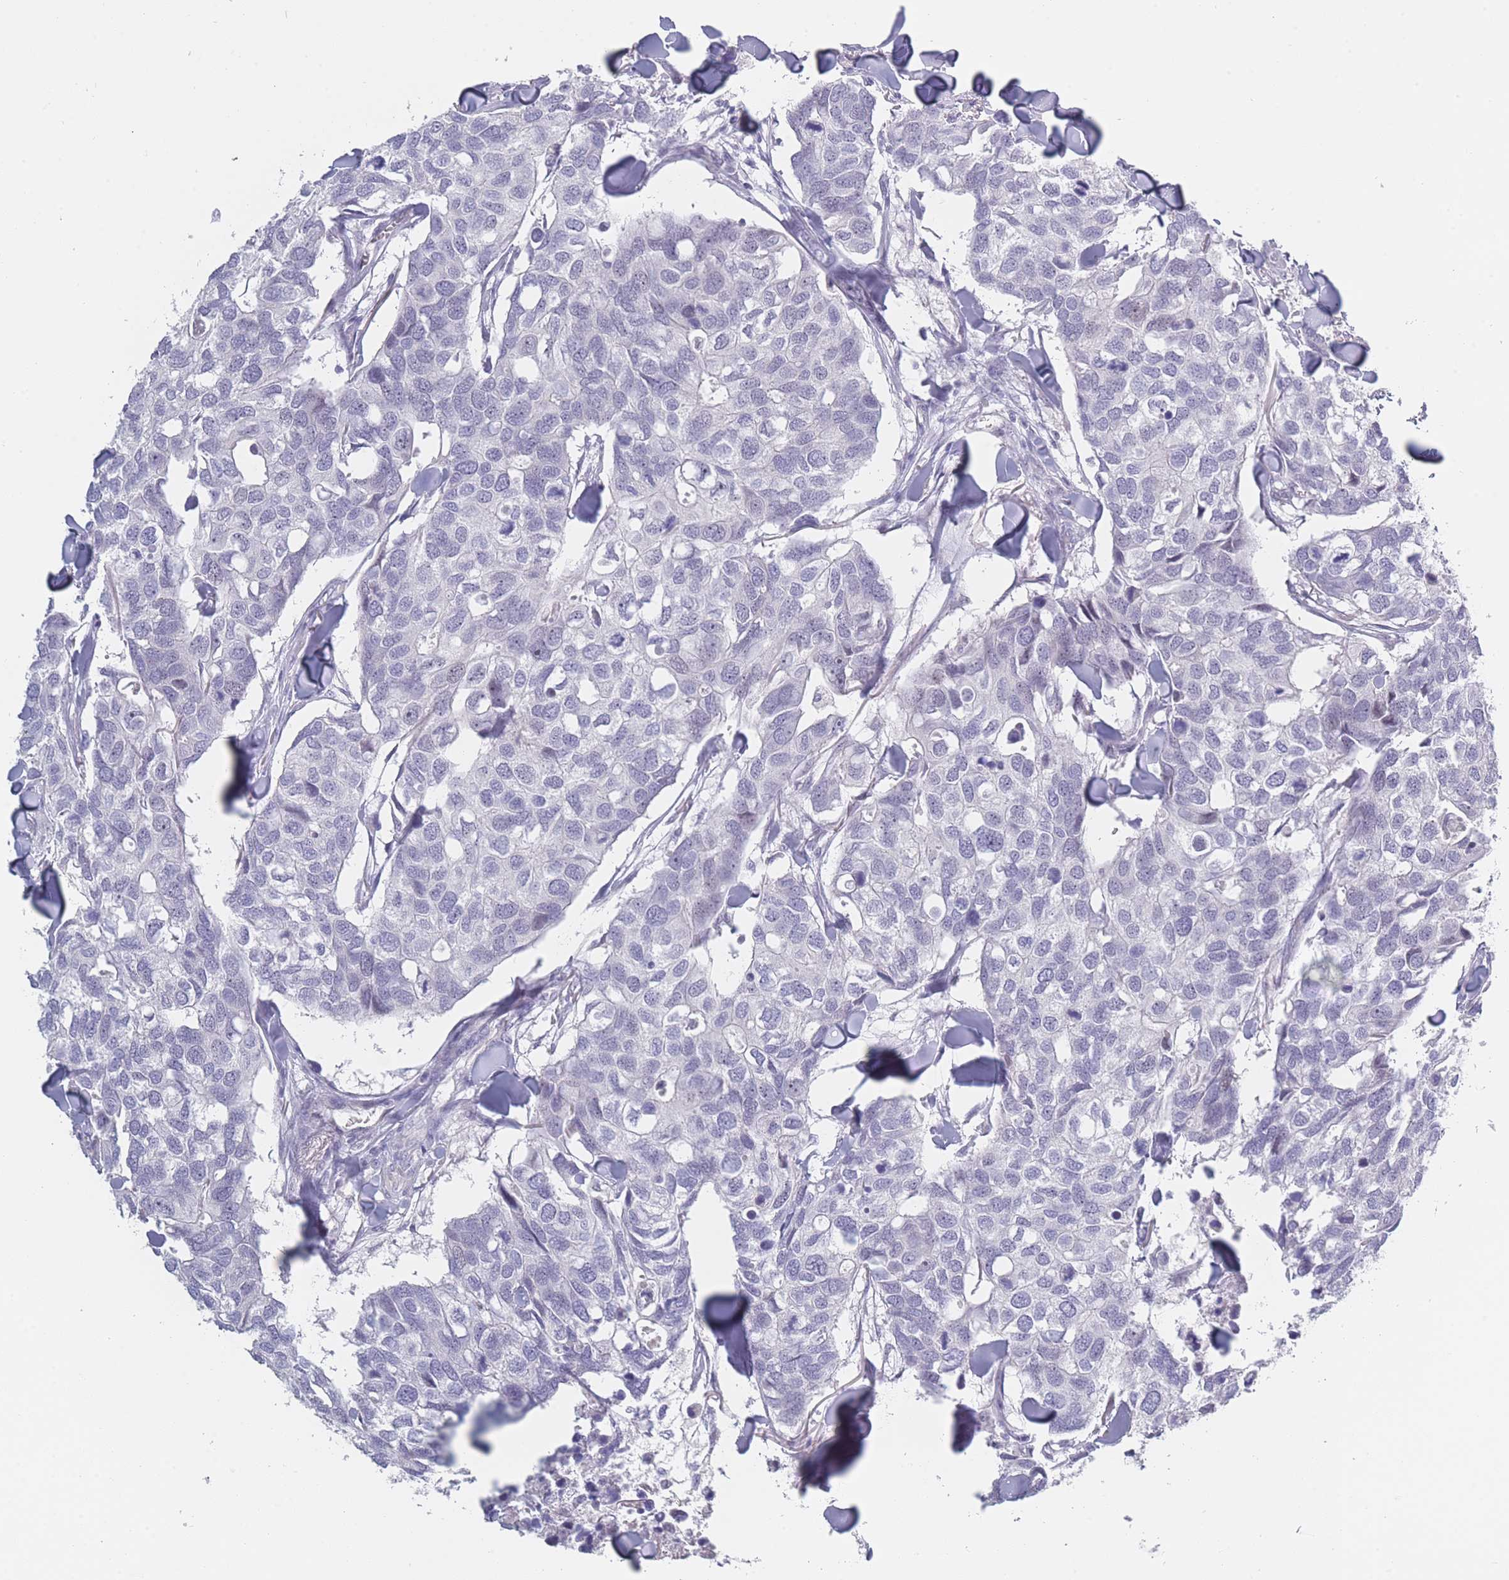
{"staining": {"intensity": "negative", "quantity": "none", "location": "none"}, "tissue": "breast cancer", "cell_type": "Tumor cells", "image_type": "cancer", "snomed": [{"axis": "morphology", "description": "Duct carcinoma"}, {"axis": "topography", "description": "Breast"}], "caption": "Immunohistochemical staining of breast infiltrating ductal carcinoma demonstrates no significant staining in tumor cells.", "gene": "ROS1", "patient": {"sex": "female", "age": 83}}